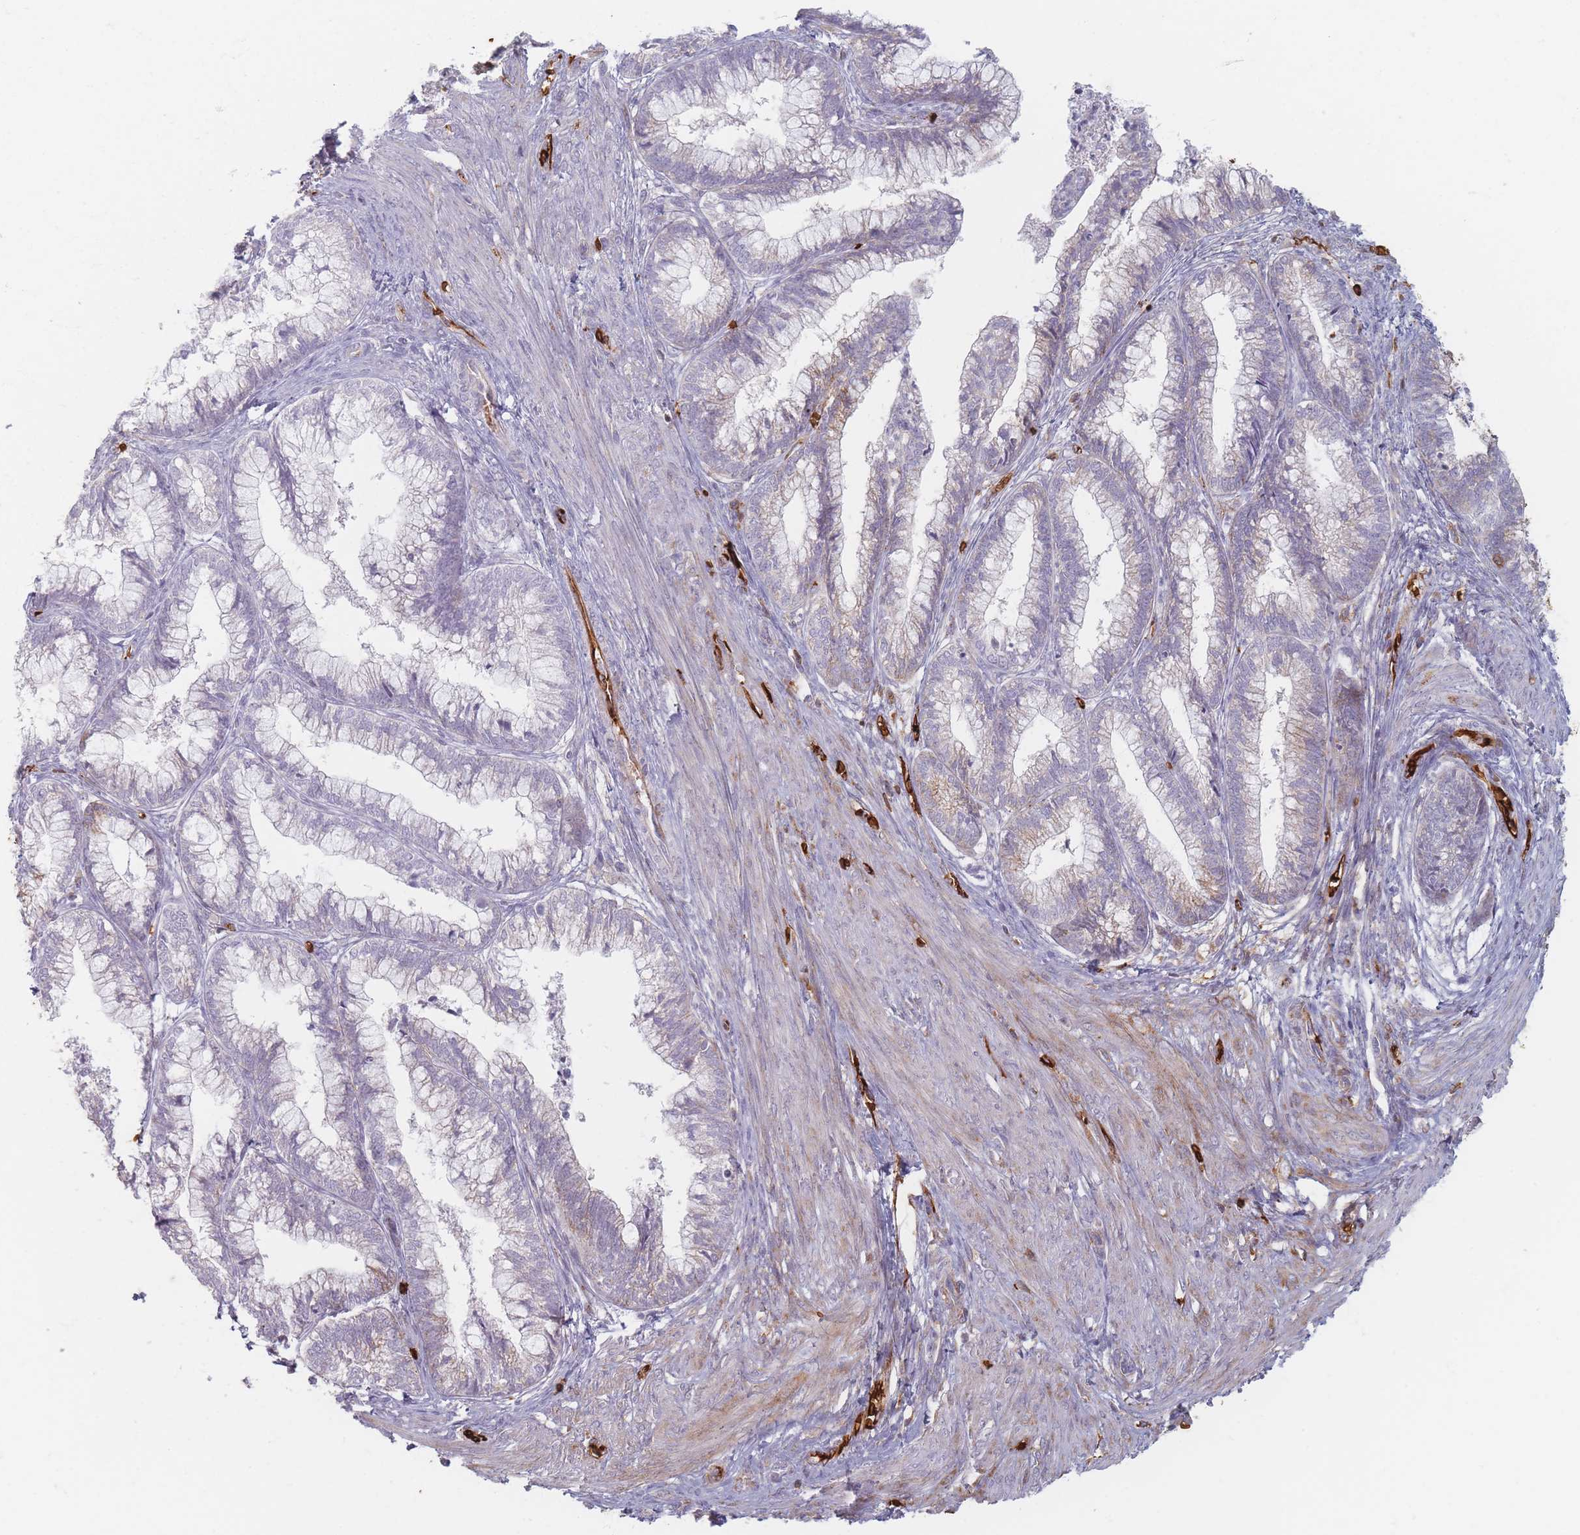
{"staining": {"intensity": "moderate", "quantity": "25%-75%", "location": "cytoplasmic/membranous"}, "tissue": "cervical cancer", "cell_type": "Tumor cells", "image_type": "cancer", "snomed": [{"axis": "morphology", "description": "Adenocarcinoma, NOS"}, {"axis": "topography", "description": "Cervix"}], "caption": "IHC photomicrograph of neoplastic tissue: human cervical cancer stained using immunohistochemistry shows medium levels of moderate protein expression localized specifically in the cytoplasmic/membranous of tumor cells, appearing as a cytoplasmic/membranous brown color.", "gene": "SLC2A6", "patient": {"sex": "female", "age": 44}}